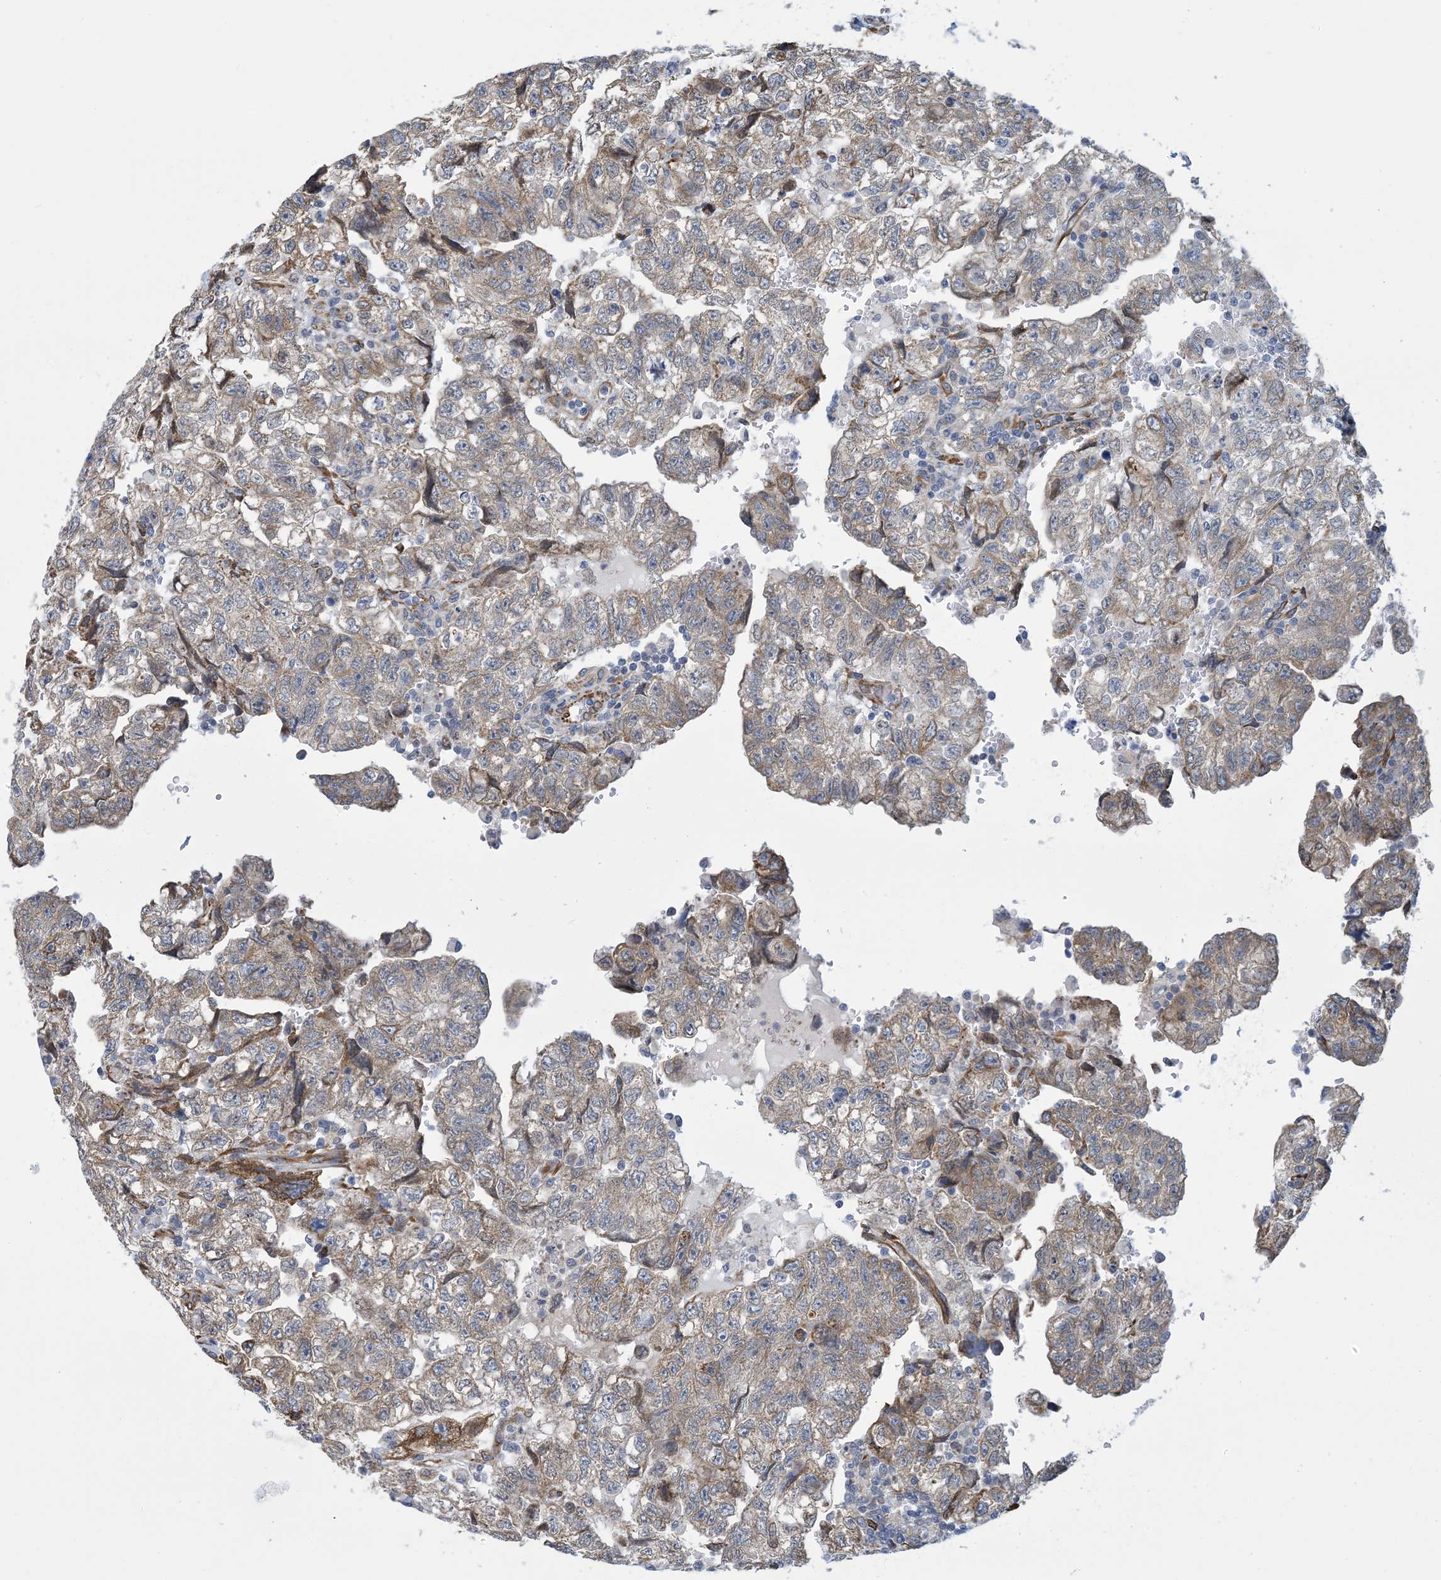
{"staining": {"intensity": "weak", "quantity": ">75%", "location": "cytoplasmic/membranous"}, "tissue": "testis cancer", "cell_type": "Tumor cells", "image_type": "cancer", "snomed": [{"axis": "morphology", "description": "Carcinoma, Embryonal, NOS"}, {"axis": "topography", "description": "Testis"}], "caption": "This histopathology image shows testis cancer stained with IHC to label a protein in brown. The cytoplasmic/membranous of tumor cells show weak positivity for the protein. Nuclei are counter-stained blue.", "gene": "CCDC14", "patient": {"sex": "male", "age": 36}}